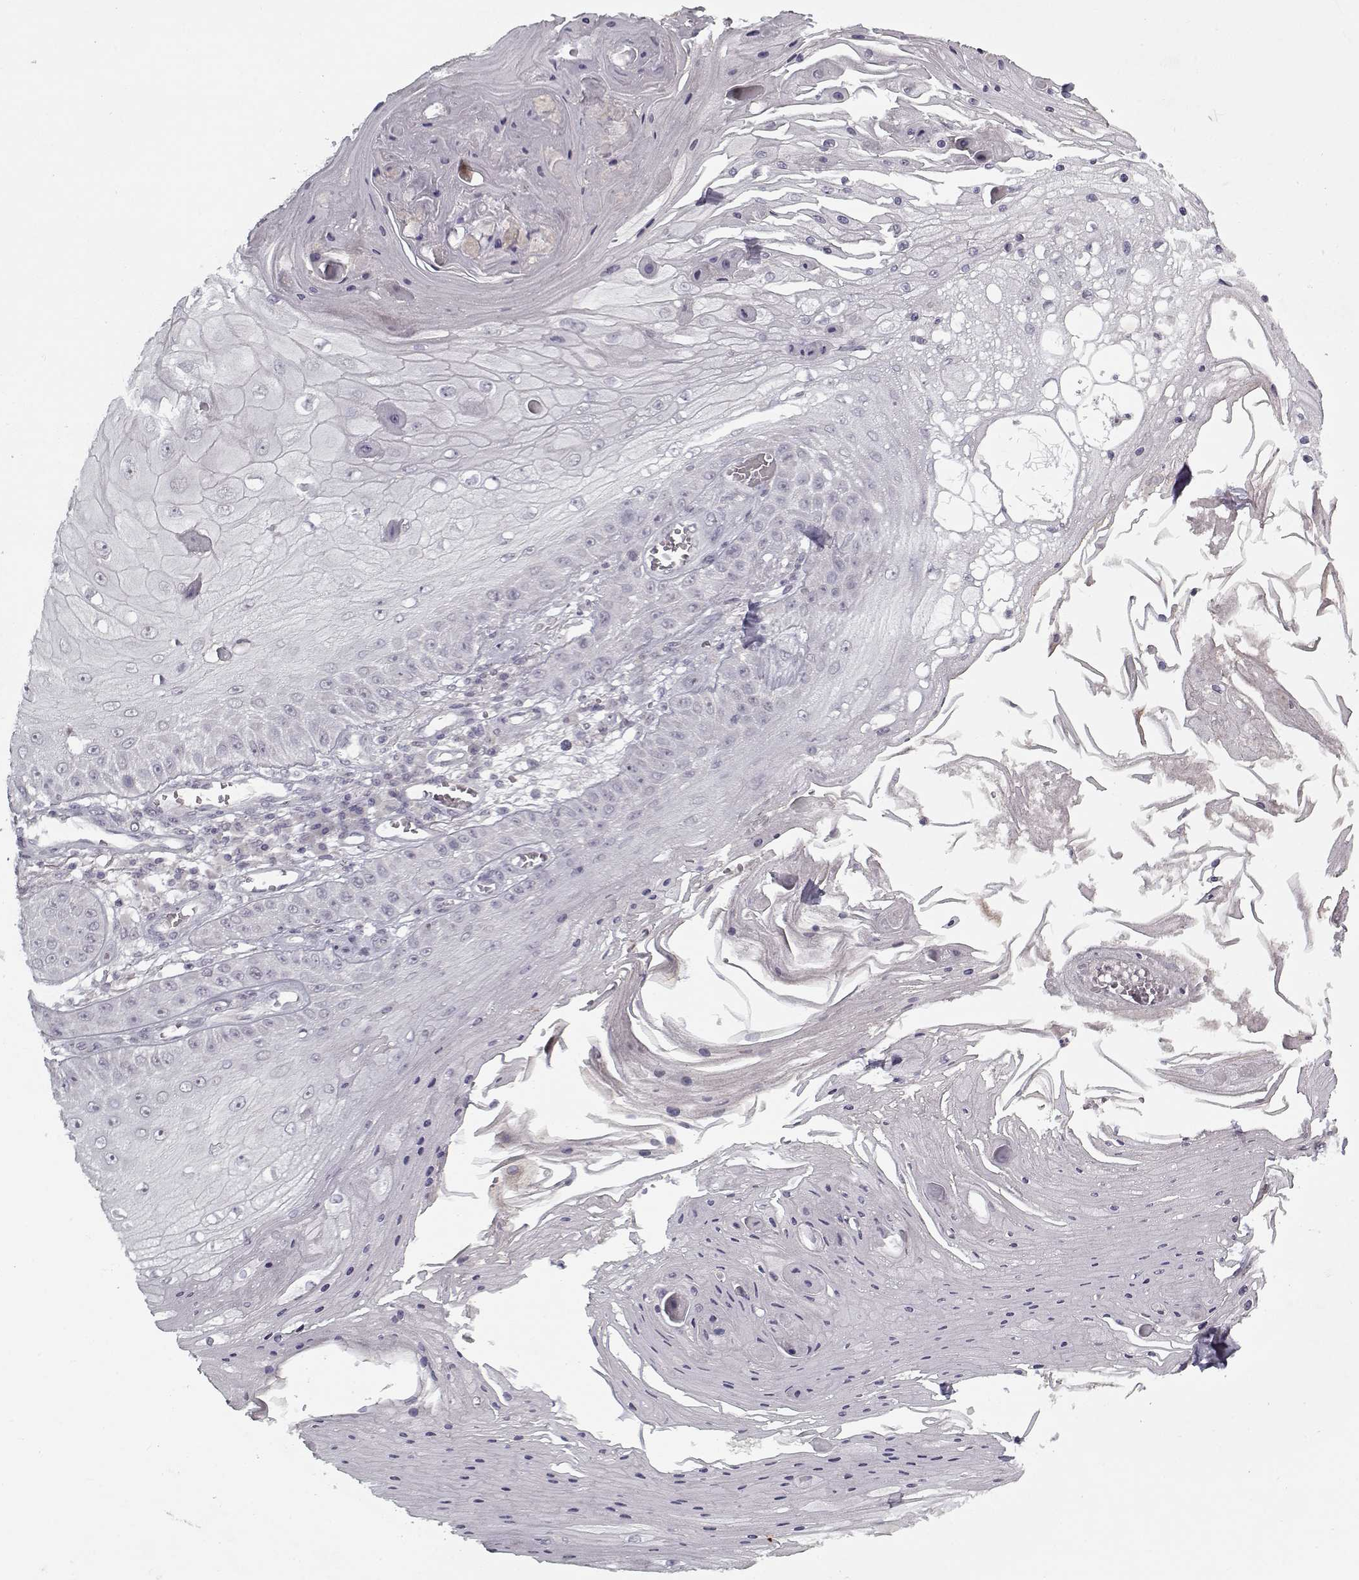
{"staining": {"intensity": "negative", "quantity": "none", "location": "none"}, "tissue": "skin cancer", "cell_type": "Tumor cells", "image_type": "cancer", "snomed": [{"axis": "morphology", "description": "Squamous cell carcinoma, NOS"}, {"axis": "topography", "description": "Skin"}], "caption": "Protein analysis of skin cancer (squamous cell carcinoma) displays no significant staining in tumor cells.", "gene": "LAMA2", "patient": {"sex": "male", "age": 70}}